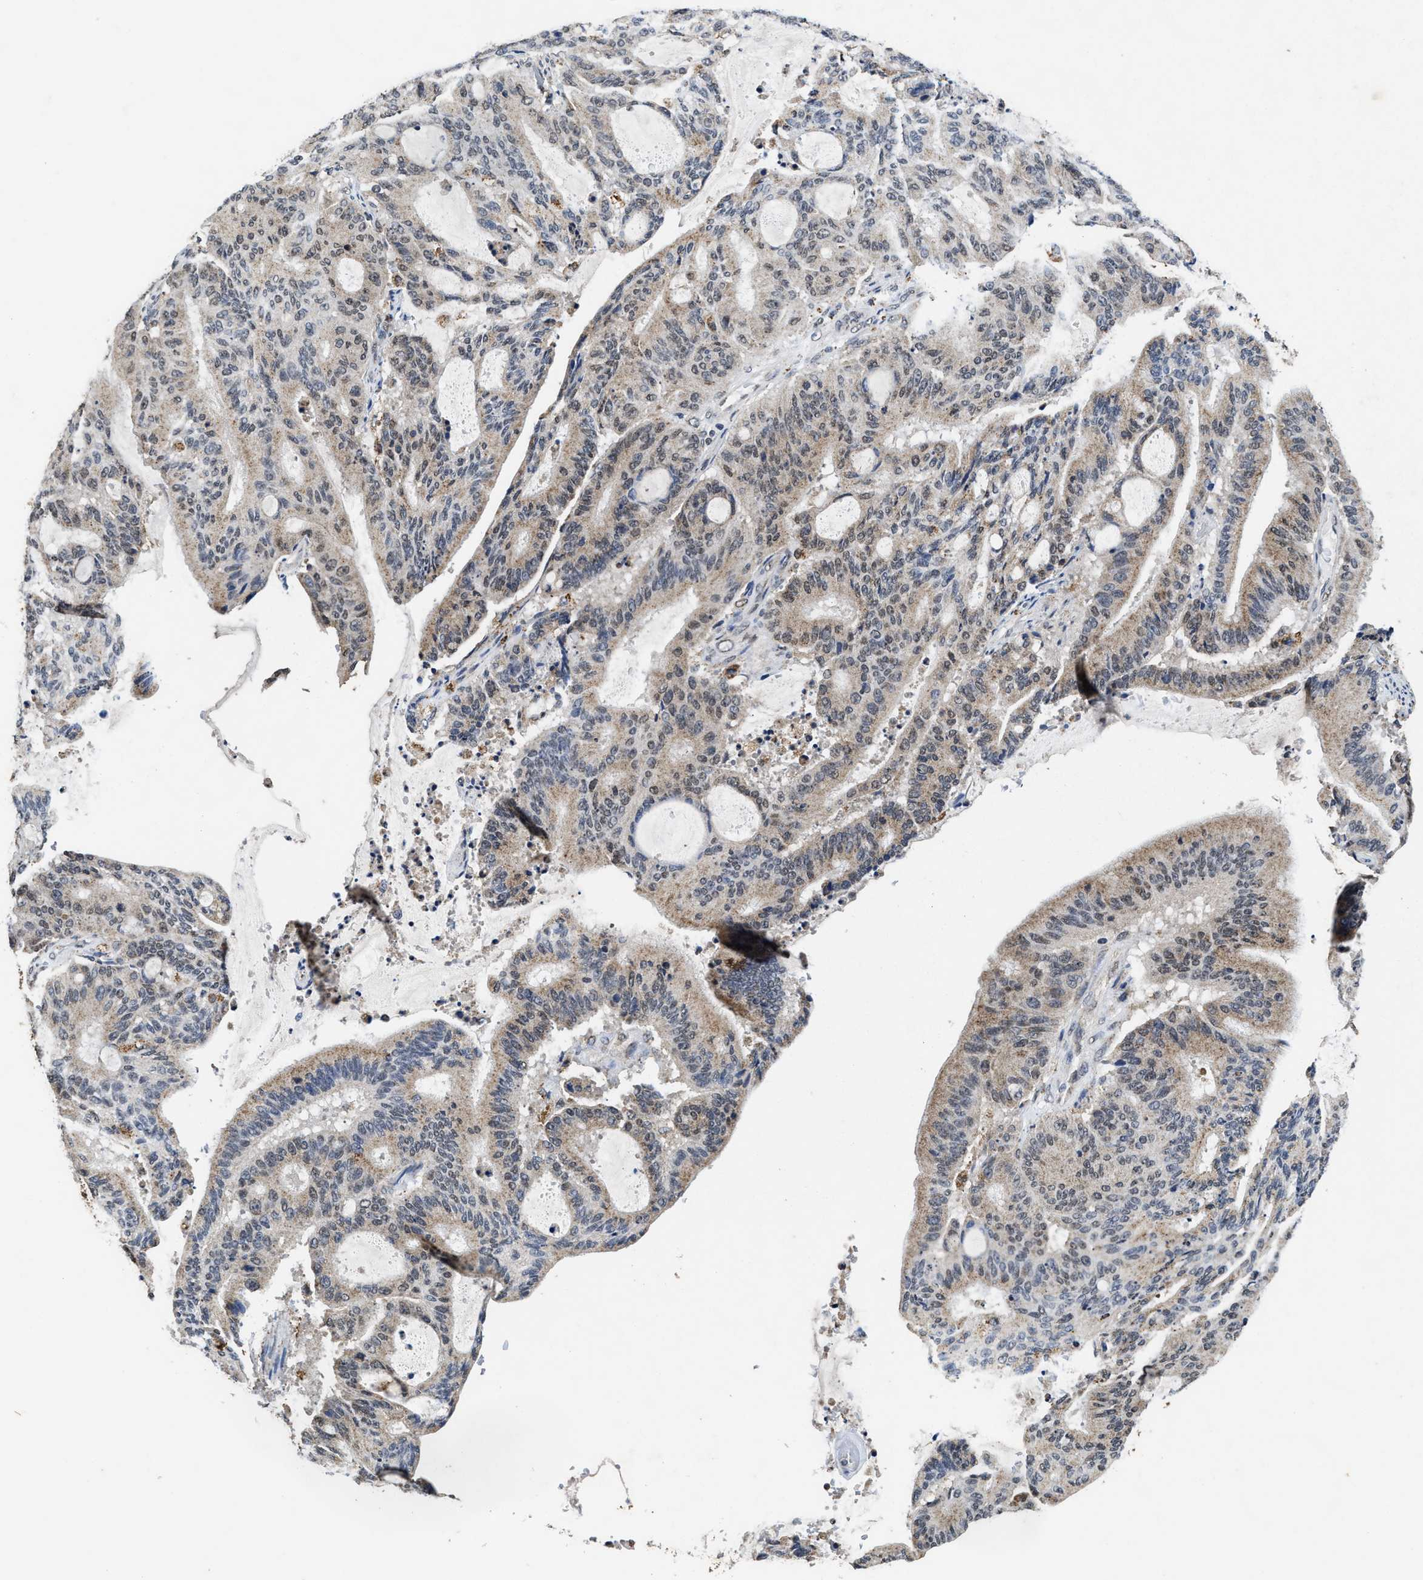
{"staining": {"intensity": "weak", "quantity": ">75%", "location": "cytoplasmic/membranous,nuclear"}, "tissue": "liver cancer", "cell_type": "Tumor cells", "image_type": "cancer", "snomed": [{"axis": "morphology", "description": "Cholangiocarcinoma"}, {"axis": "topography", "description": "Liver"}], "caption": "There is low levels of weak cytoplasmic/membranous and nuclear staining in tumor cells of liver cancer, as demonstrated by immunohistochemical staining (brown color).", "gene": "ACOX1", "patient": {"sex": "female", "age": 73}}